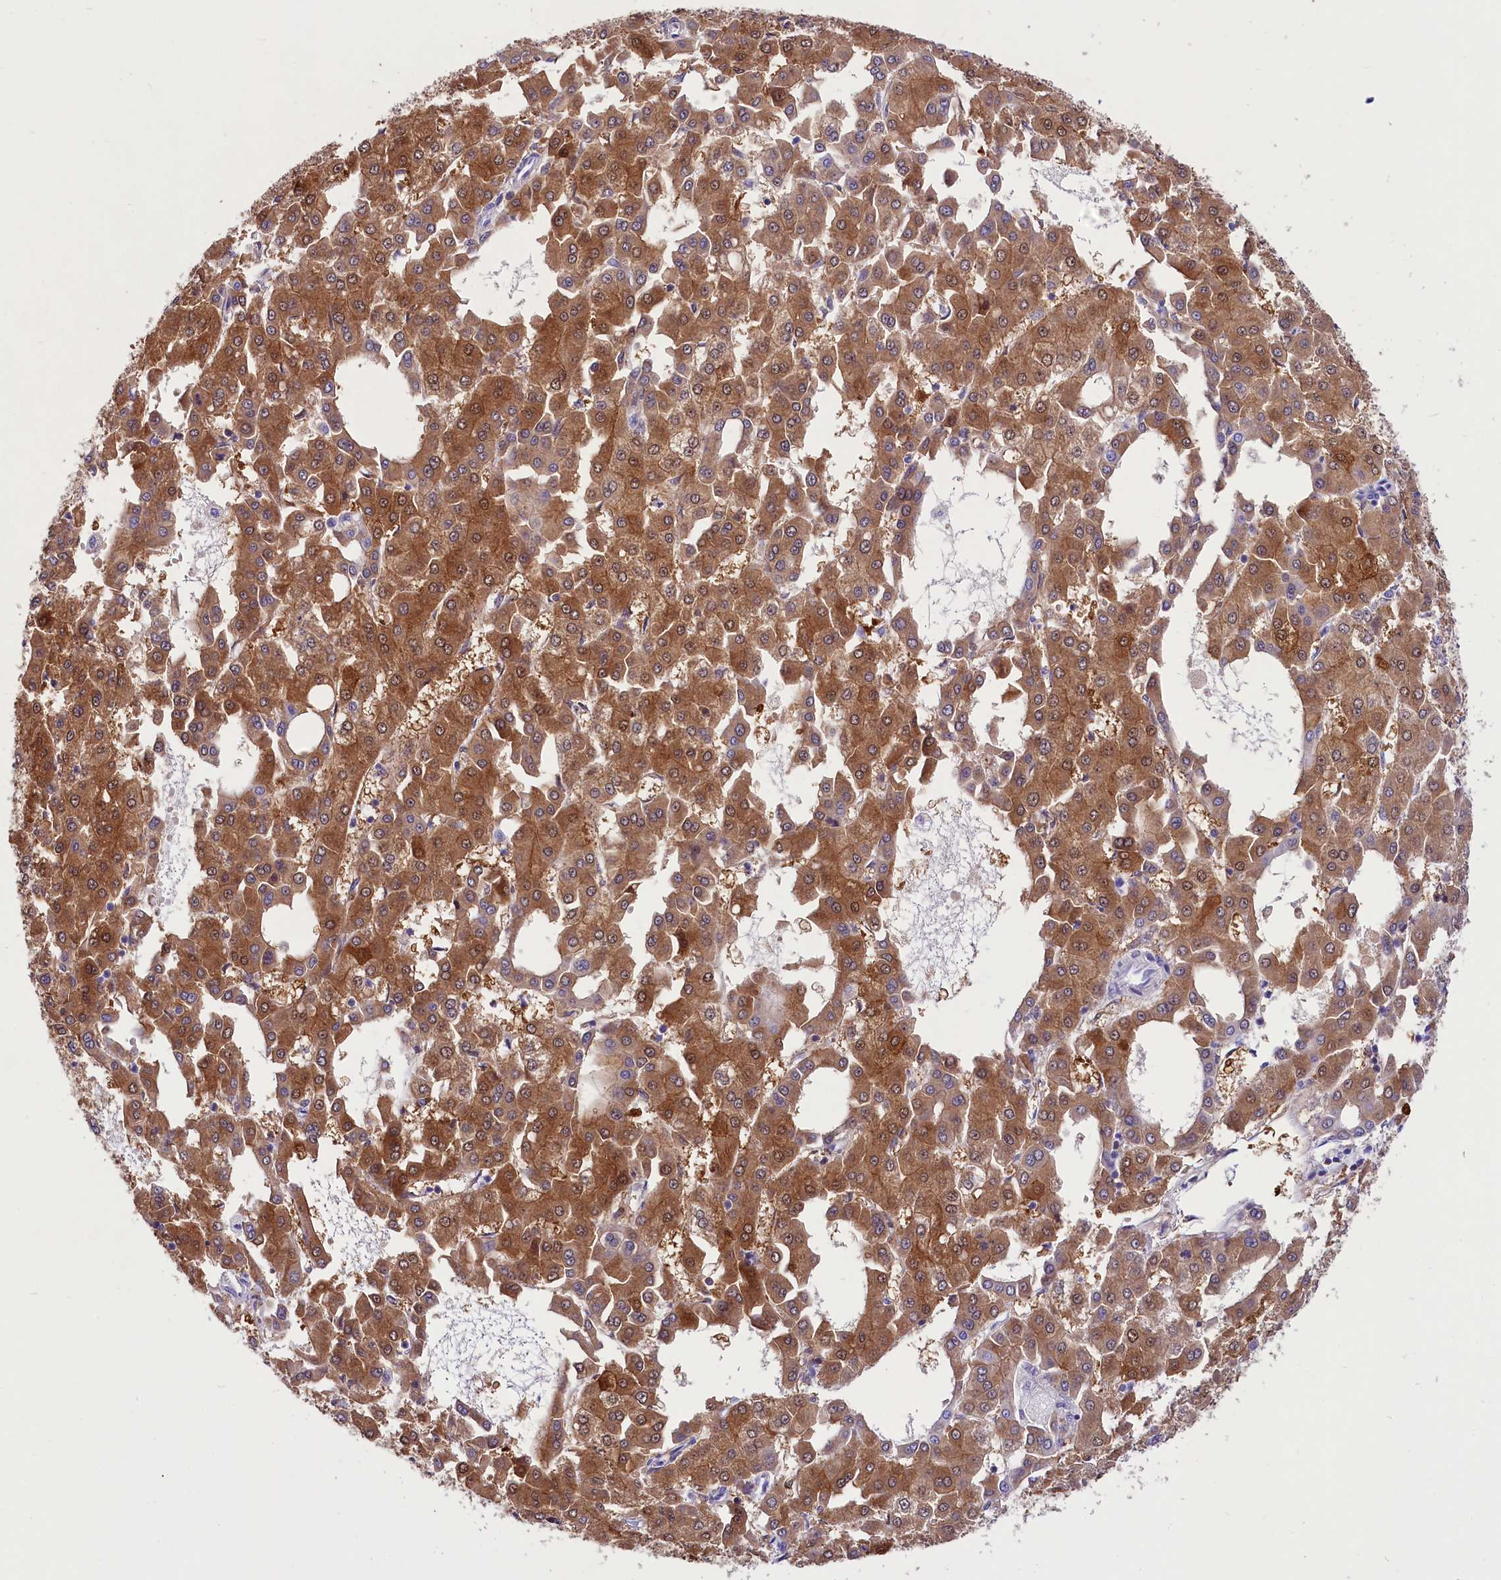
{"staining": {"intensity": "moderate", "quantity": ">75%", "location": "cytoplasmic/membranous"}, "tissue": "liver cancer", "cell_type": "Tumor cells", "image_type": "cancer", "snomed": [{"axis": "morphology", "description": "Carcinoma, Hepatocellular, NOS"}, {"axis": "topography", "description": "Liver"}], "caption": "The immunohistochemical stain labels moderate cytoplasmic/membranous staining in tumor cells of liver hepatocellular carcinoma tissue.", "gene": "TTC36", "patient": {"sex": "male", "age": 47}}